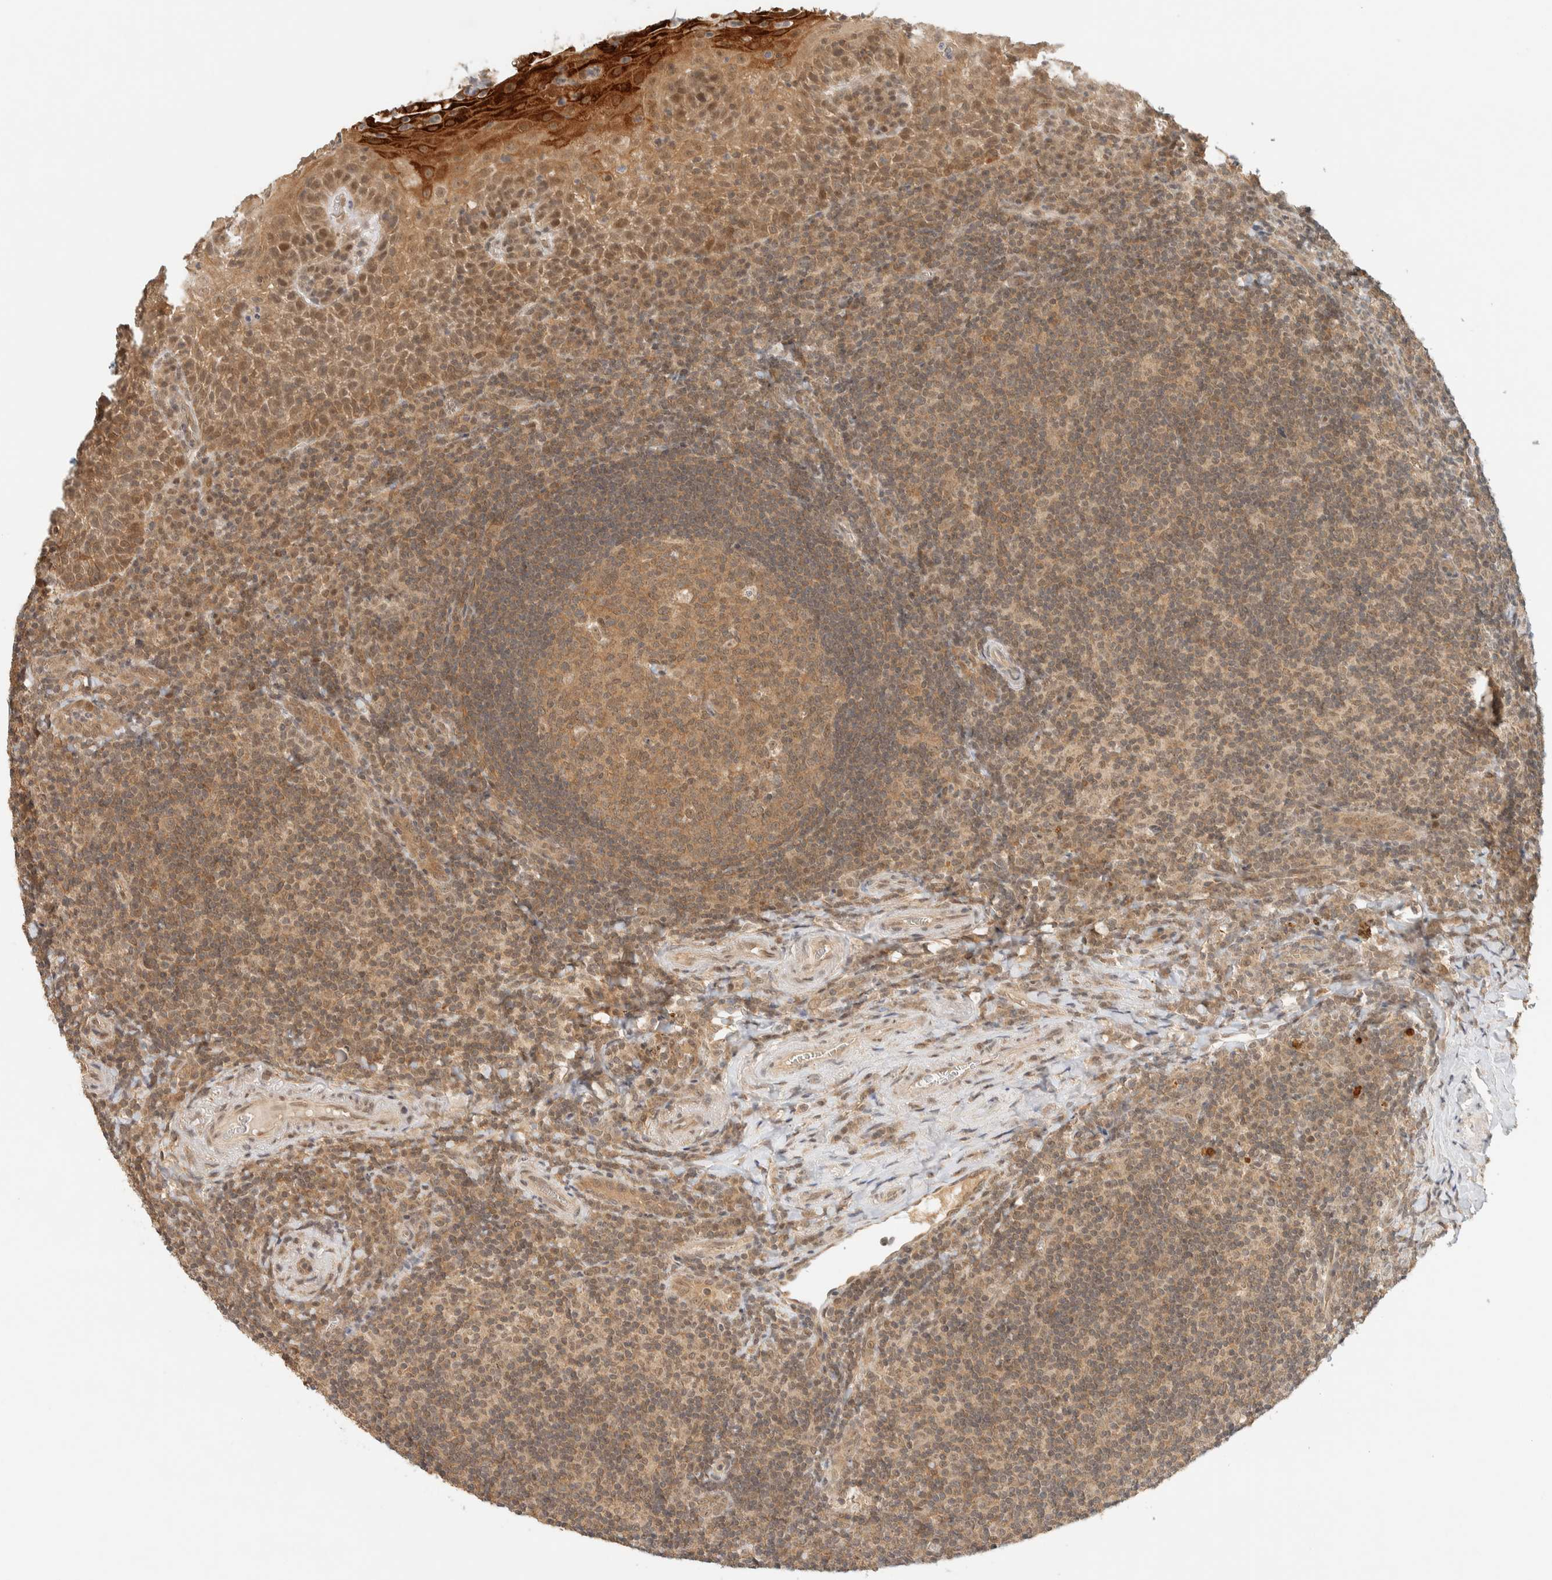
{"staining": {"intensity": "moderate", "quantity": "25%-75%", "location": "cytoplasmic/membranous"}, "tissue": "tonsil", "cell_type": "Germinal center cells", "image_type": "normal", "snomed": [{"axis": "morphology", "description": "Normal tissue, NOS"}, {"axis": "topography", "description": "Tonsil"}], "caption": "Brown immunohistochemical staining in unremarkable human tonsil shows moderate cytoplasmic/membranous expression in approximately 25%-75% of germinal center cells. The staining was performed using DAB, with brown indicating positive protein expression. Nuclei are stained blue with hematoxylin.", "gene": "KIFAP3", "patient": {"sex": "male", "age": 37}}